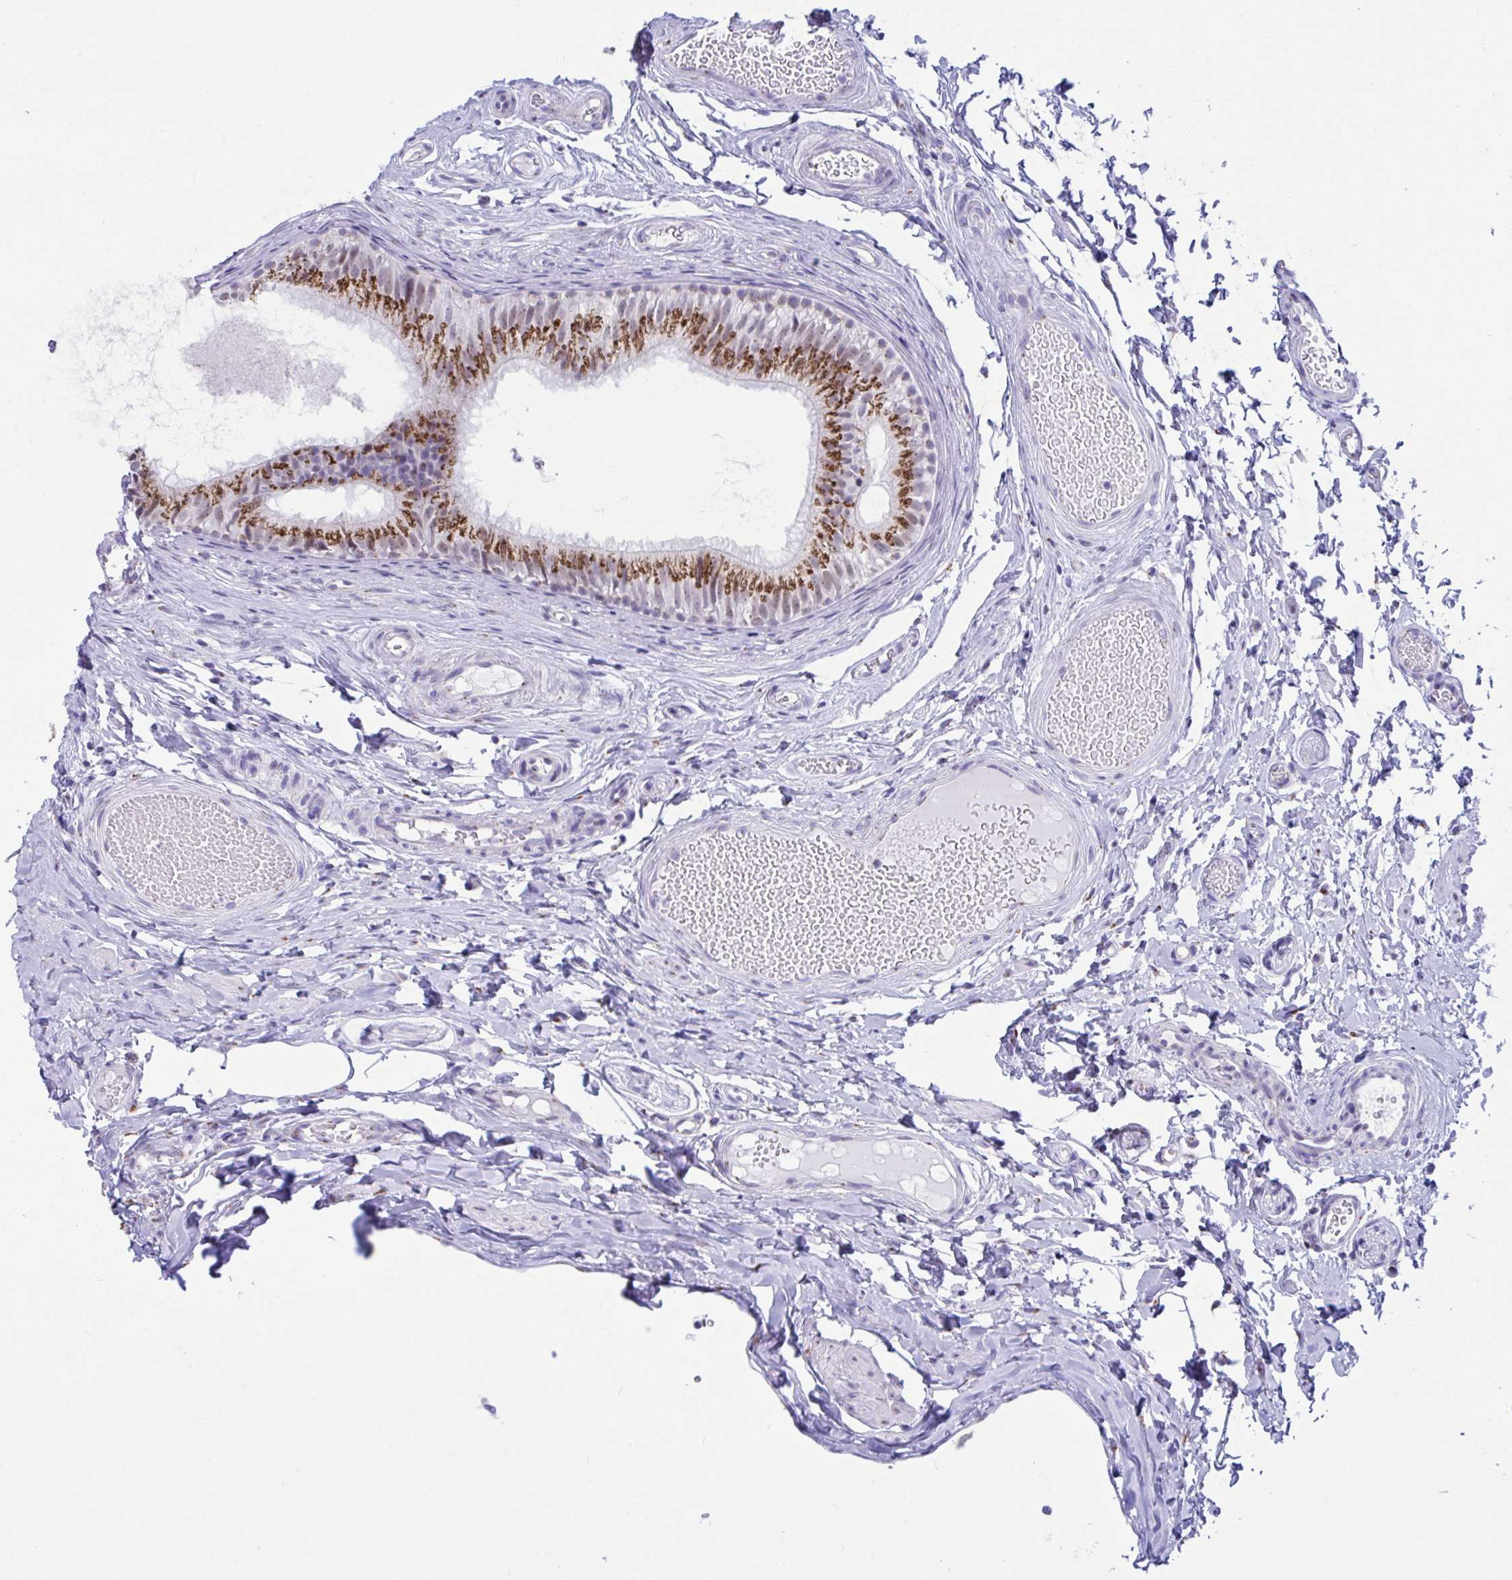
{"staining": {"intensity": "strong", "quantity": ">75%", "location": "cytoplasmic/membranous"}, "tissue": "epididymis", "cell_type": "Glandular cells", "image_type": "normal", "snomed": [{"axis": "morphology", "description": "Normal tissue, NOS"}, {"axis": "morphology", "description": "Seminoma, NOS"}, {"axis": "topography", "description": "Testis"}, {"axis": "topography", "description": "Epididymis"}], "caption": "An immunohistochemistry (IHC) histopathology image of normal tissue is shown. Protein staining in brown highlights strong cytoplasmic/membranous positivity in epididymis within glandular cells.", "gene": "SCLY", "patient": {"sex": "male", "age": 34}}